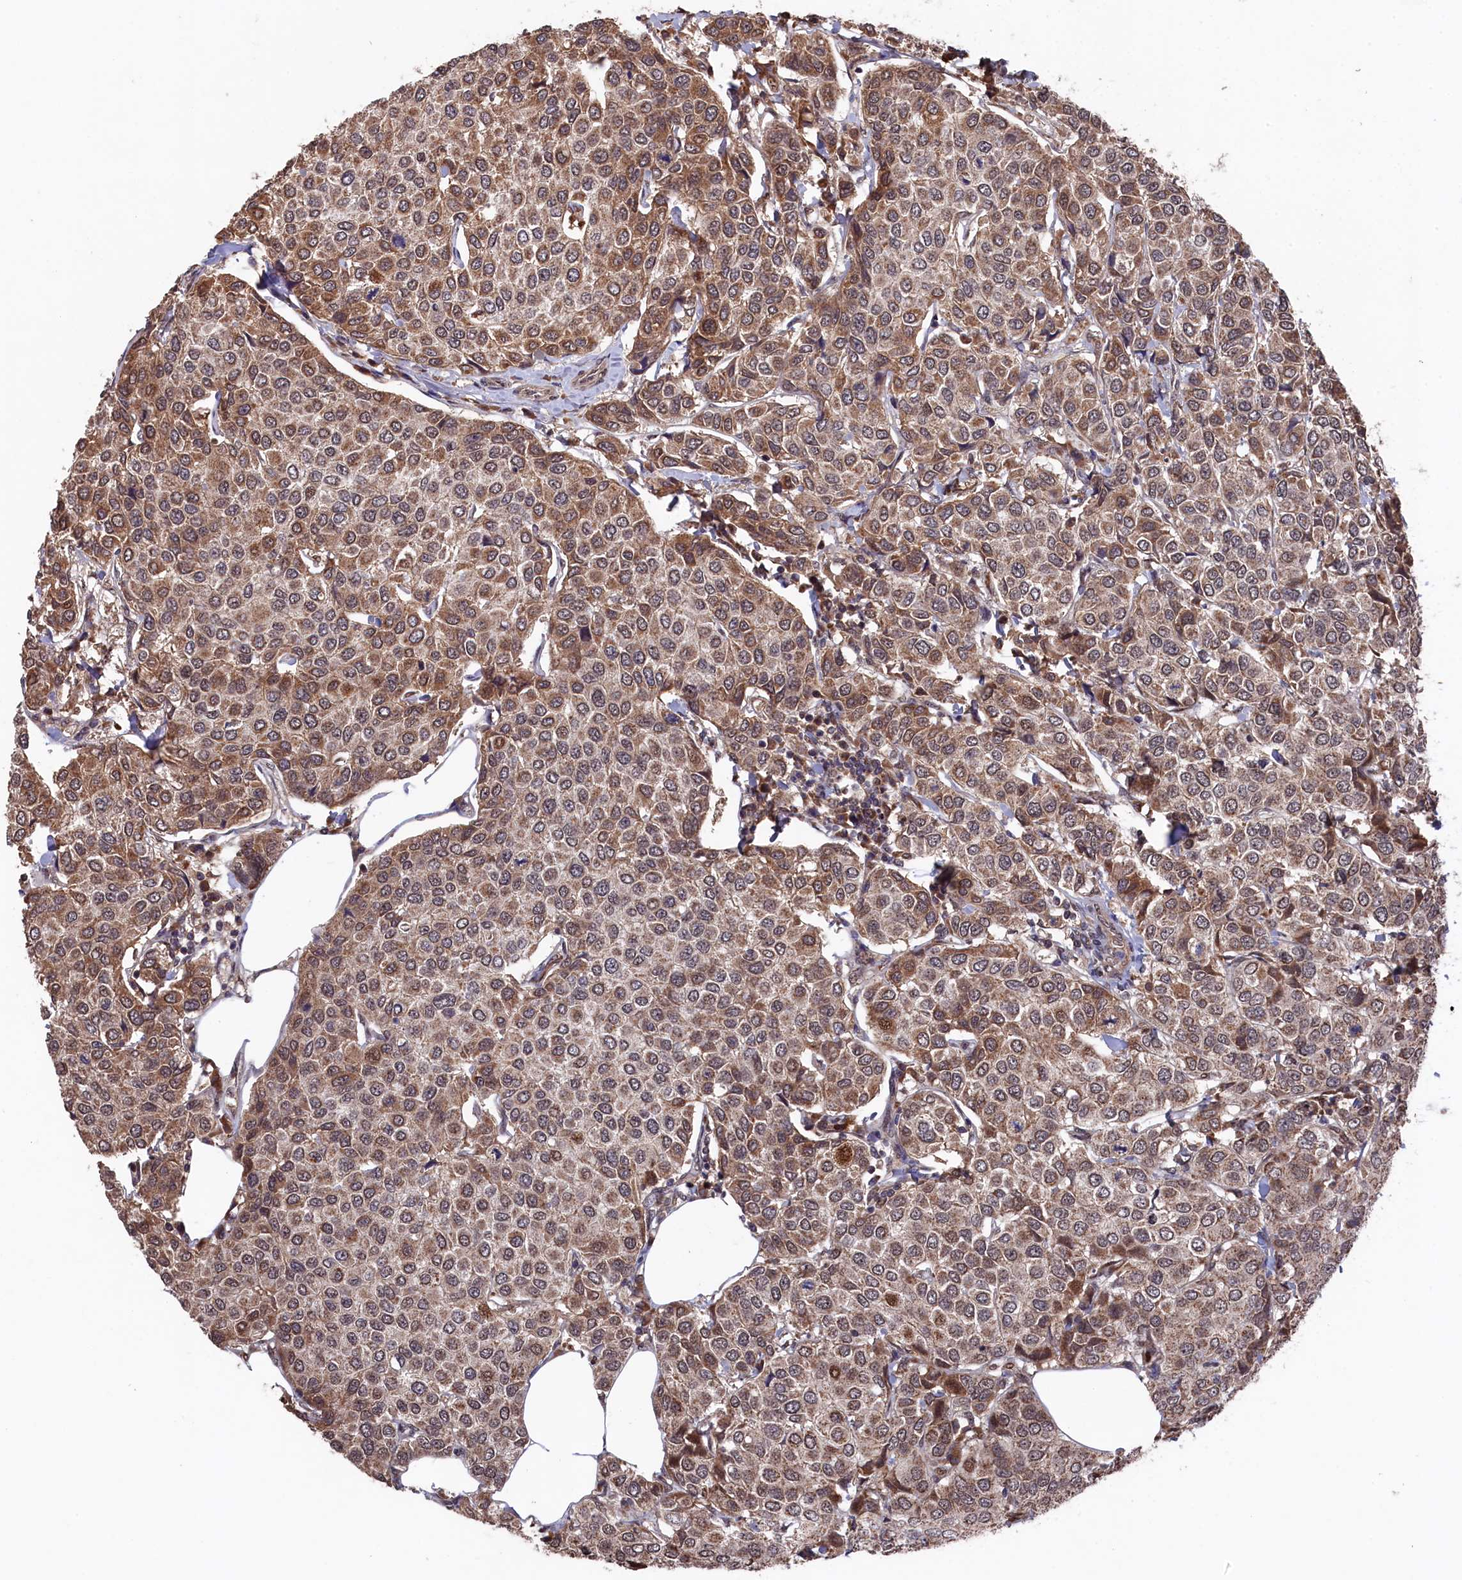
{"staining": {"intensity": "moderate", "quantity": ">75%", "location": "cytoplasmic/membranous"}, "tissue": "breast cancer", "cell_type": "Tumor cells", "image_type": "cancer", "snomed": [{"axis": "morphology", "description": "Duct carcinoma"}, {"axis": "topography", "description": "Breast"}], "caption": "A high-resolution histopathology image shows immunohistochemistry staining of breast cancer, which displays moderate cytoplasmic/membranous positivity in approximately >75% of tumor cells.", "gene": "CLPX", "patient": {"sex": "female", "age": 55}}